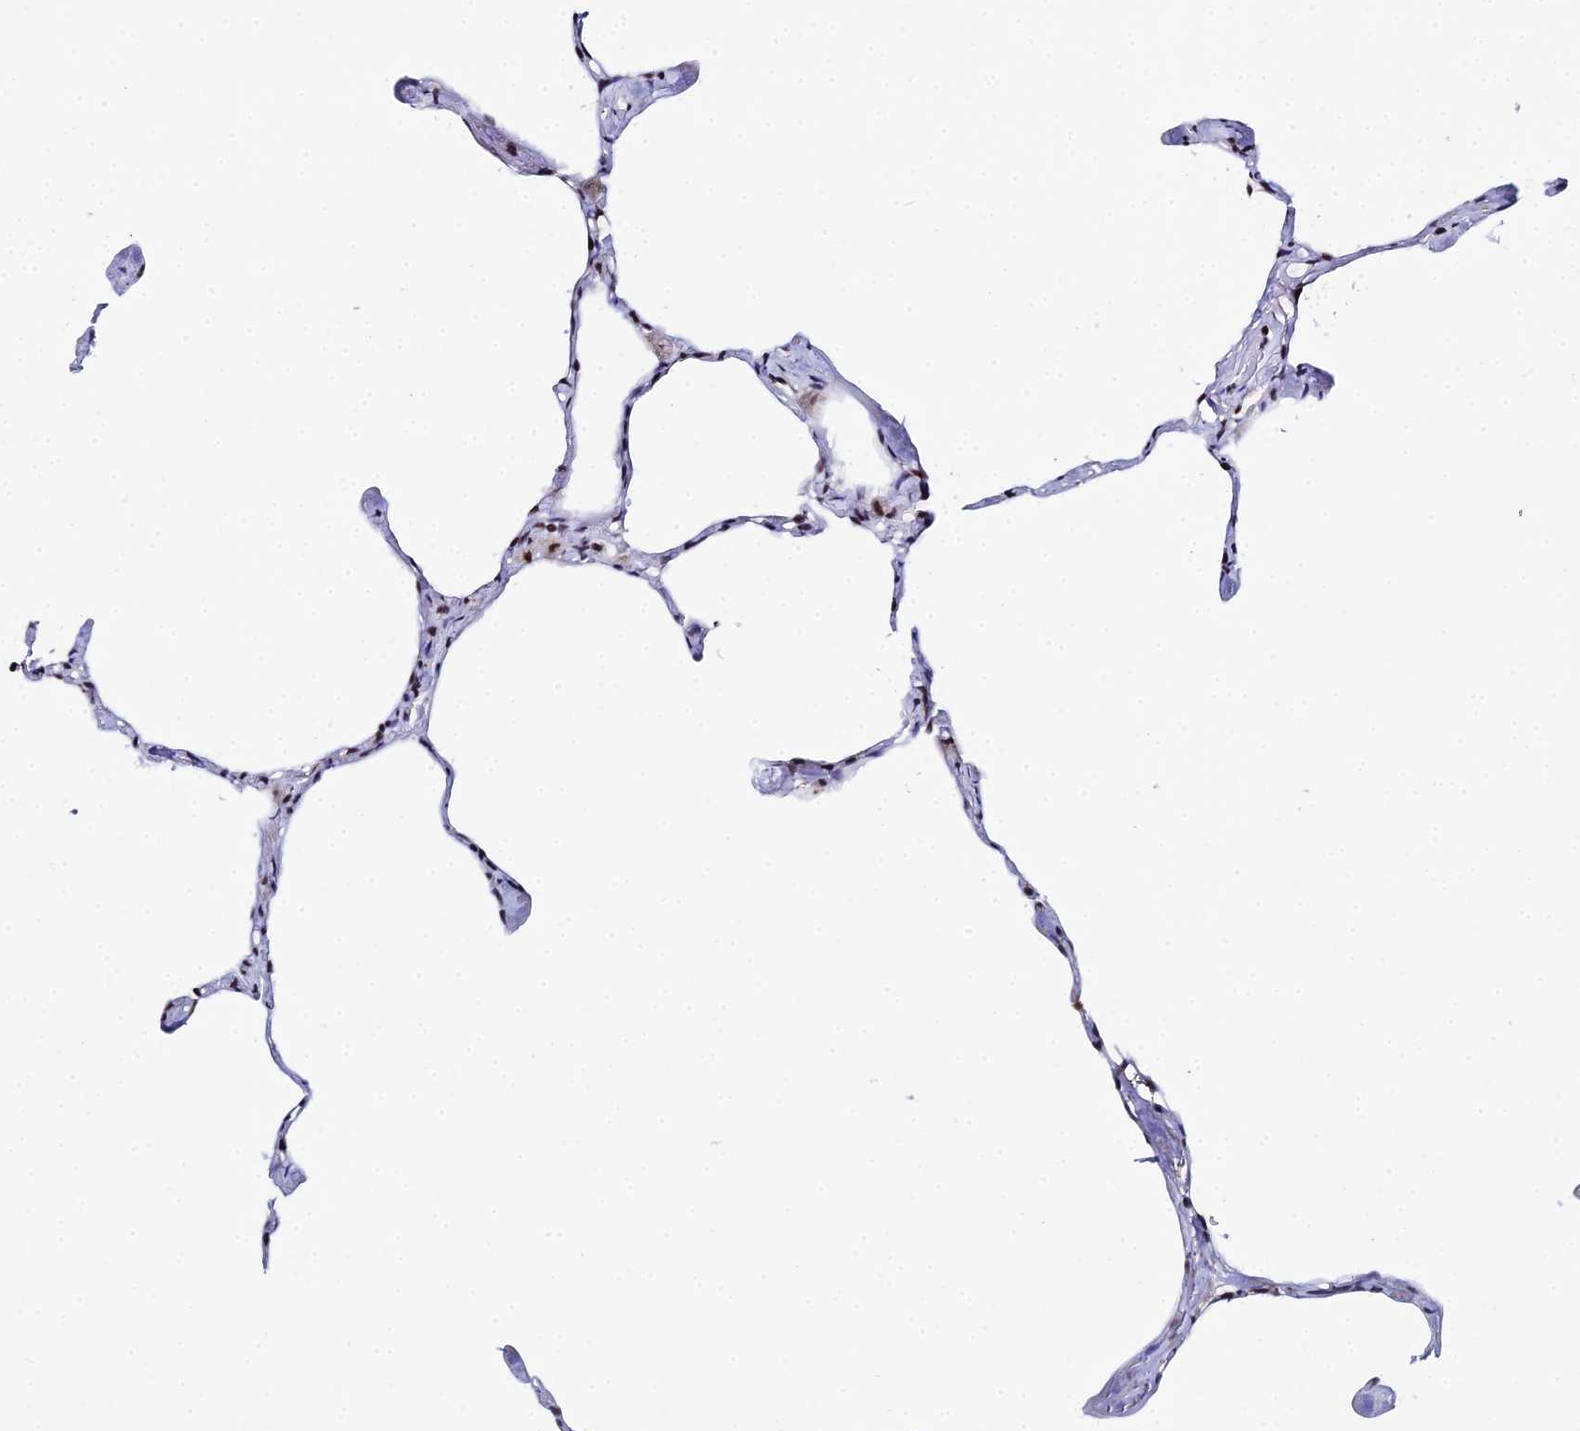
{"staining": {"intensity": "moderate", "quantity": "<25%", "location": "nuclear"}, "tissue": "lung", "cell_type": "Alveolar cells", "image_type": "normal", "snomed": [{"axis": "morphology", "description": "Normal tissue, NOS"}, {"axis": "topography", "description": "Lung"}], "caption": "Immunohistochemistry (DAB (3,3'-diaminobenzidine)) staining of normal lung demonstrates moderate nuclear protein expression in approximately <25% of alveolar cells. The staining was performed using DAB (3,3'-diaminobenzidine), with brown indicating positive protein expression. Nuclei are stained blue with hematoxylin.", "gene": "MAGOHB", "patient": {"sex": "male", "age": 65}}